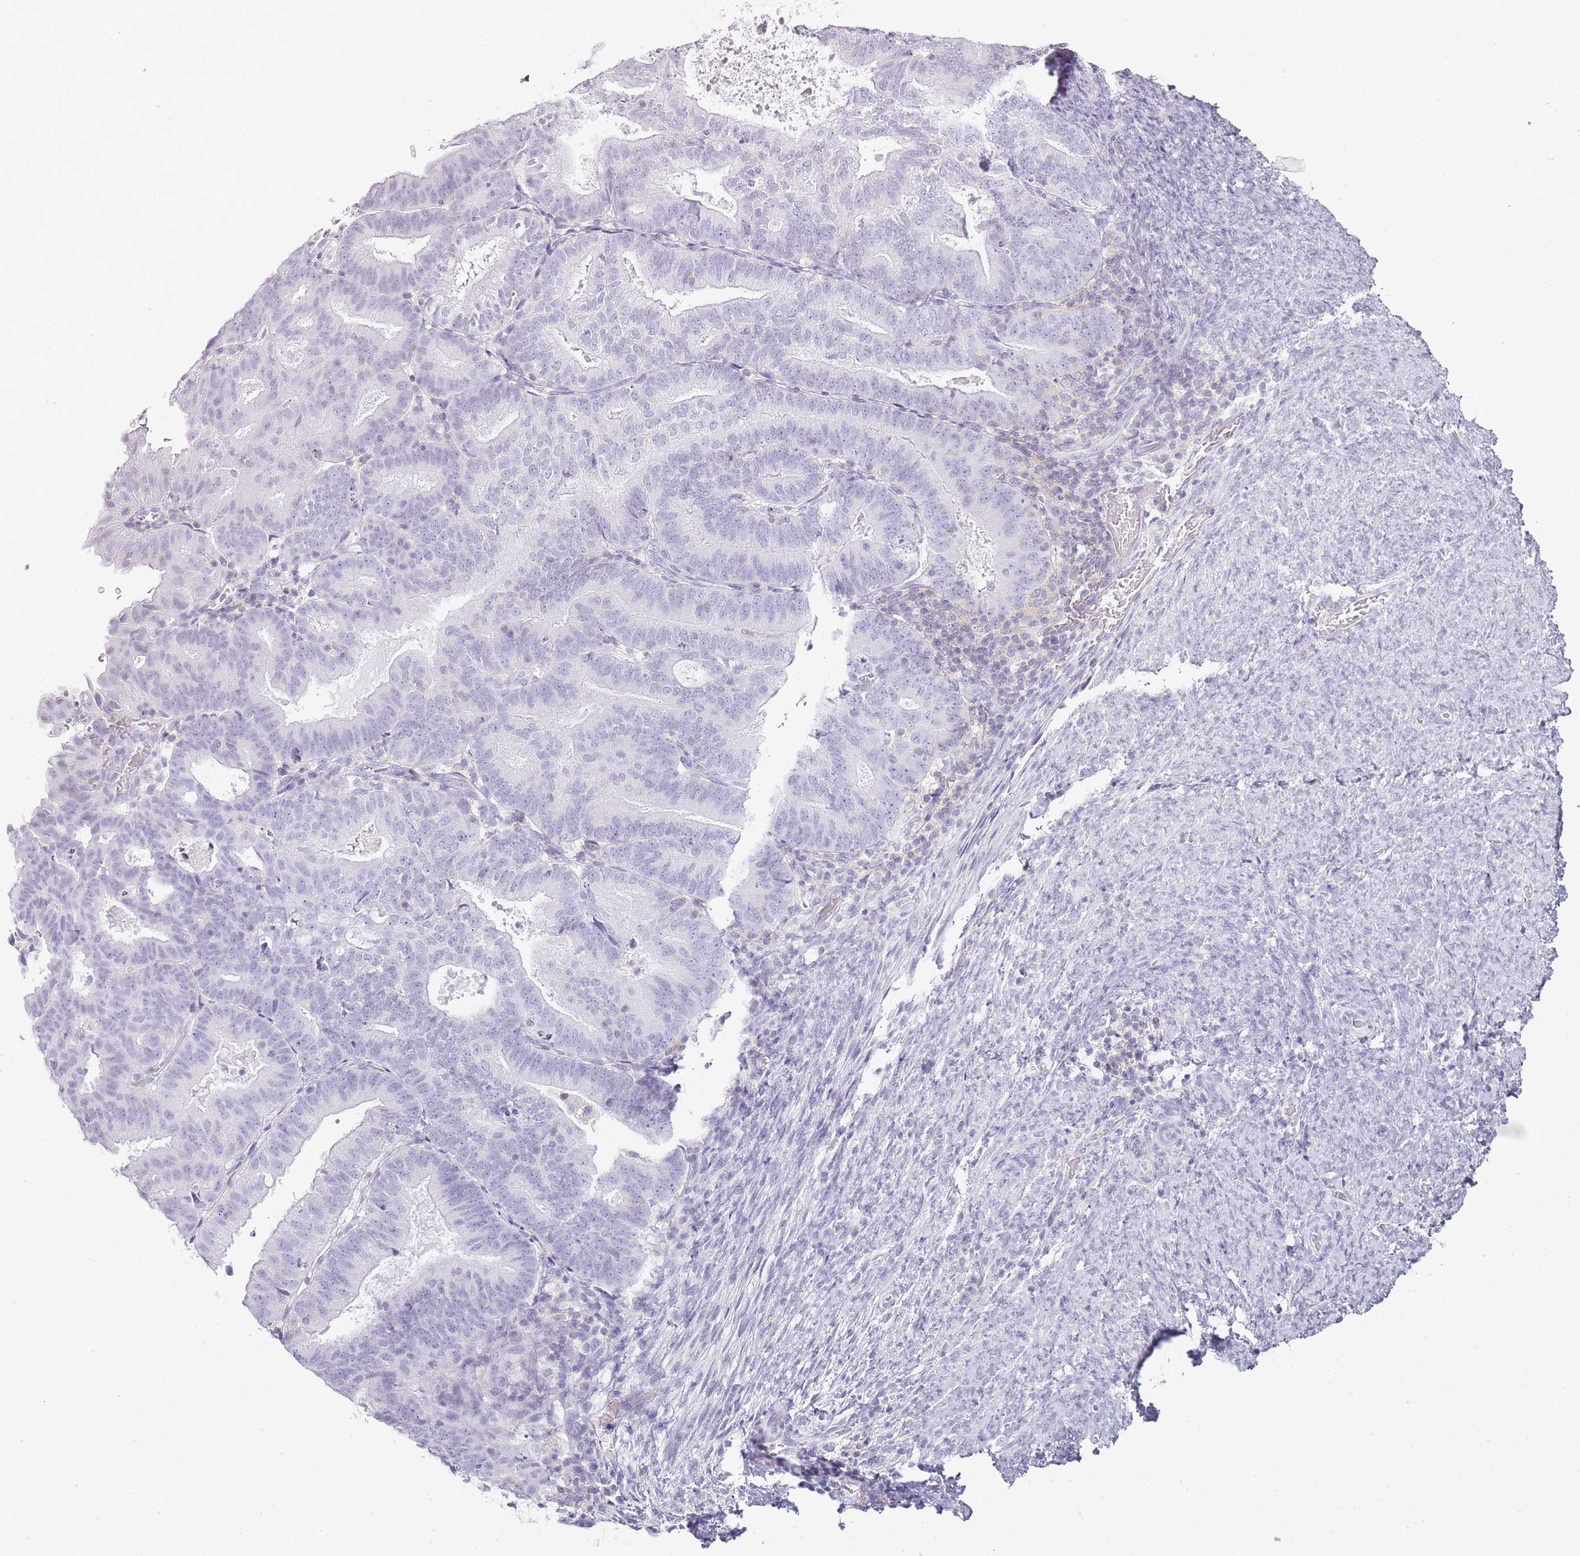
{"staining": {"intensity": "negative", "quantity": "none", "location": "none"}, "tissue": "endometrial cancer", "cell_type": "Tumor cells", "image_type": "cancer", "snomed": [{"axis": "morphology", "description": "Adenocarcinoma, NOS"}, {"axis": "topography", "description": "Endometrium"}], "caption": "The photomicrograph displays no significant positivity in tumor cells of endometrial adenocarcinoma. (DAB (3,3'-diaminobenzidine) immunohistochemistry with hematoxylin counter stain).", "gene": "JAKMIP1", "patient": {"sex": "female", "age": 70}}